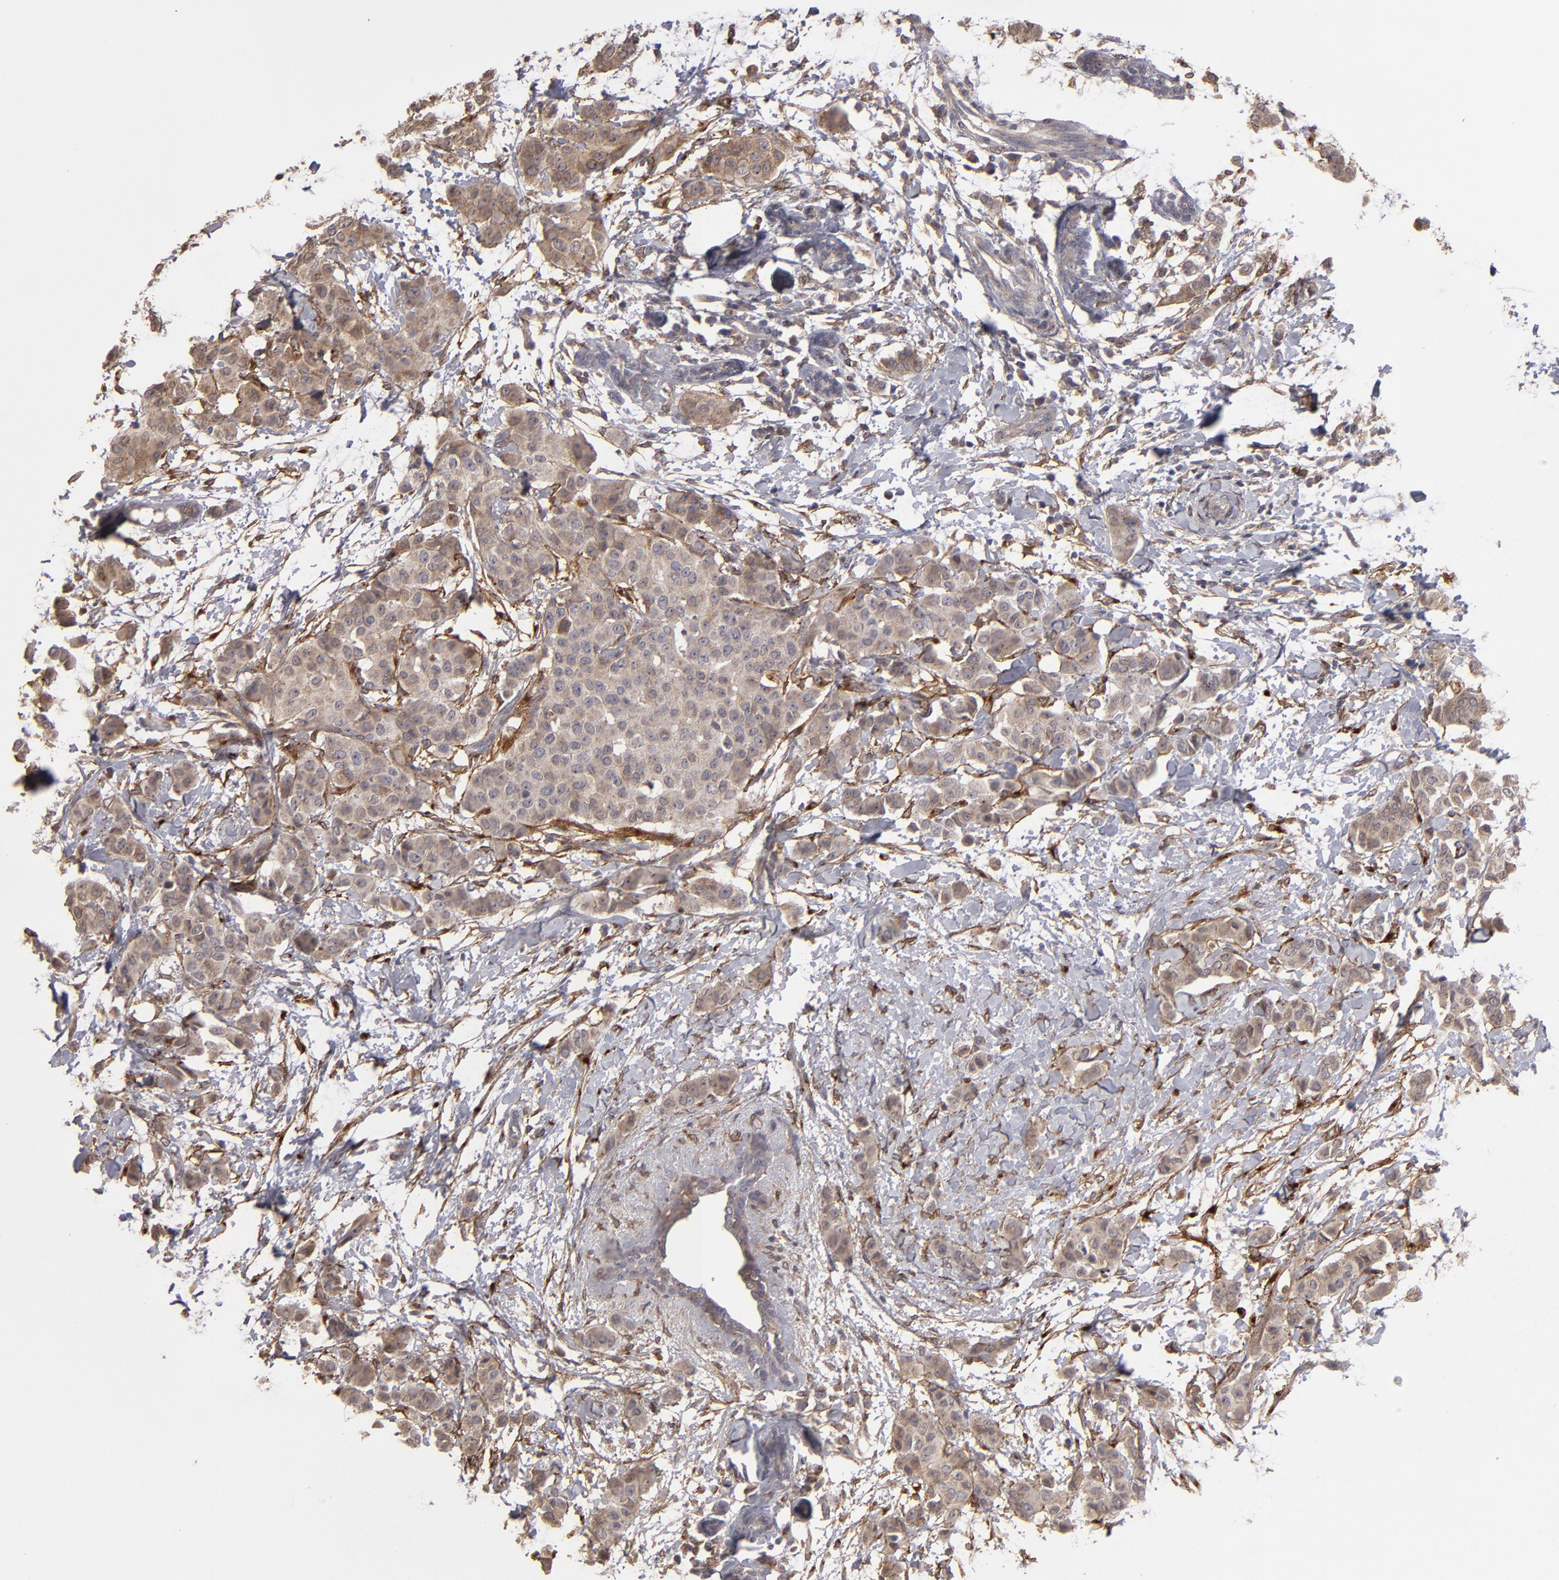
{"staining": {"intensity": "moderate", "quantity": "25%-75%", "location": "cytoplasmic/membranous"}, "tissue": "breast cancer", "cell_type": "Tumor cells", "image_type": "cancer", "snomed": [{"axis": "morphology", "description": "Duct carcinoma"}, {"axis": "topography", "description": "Breast"}], "caption": "Immunohistochemistry (IHC) histopathology image of neoplastic tissue: human breast cancer (infiltrating ductal carcinoma) stained using immunohistochemistry (IHC) demonstrates medium levels of moderate protein expression localized specifically in the cytoplasmic/membranous of tumor cells, appearing as a cytoplasmic/membranous brown color.", "gene": "ITGB5", "patient": {"sex": "female", "age": 40}}